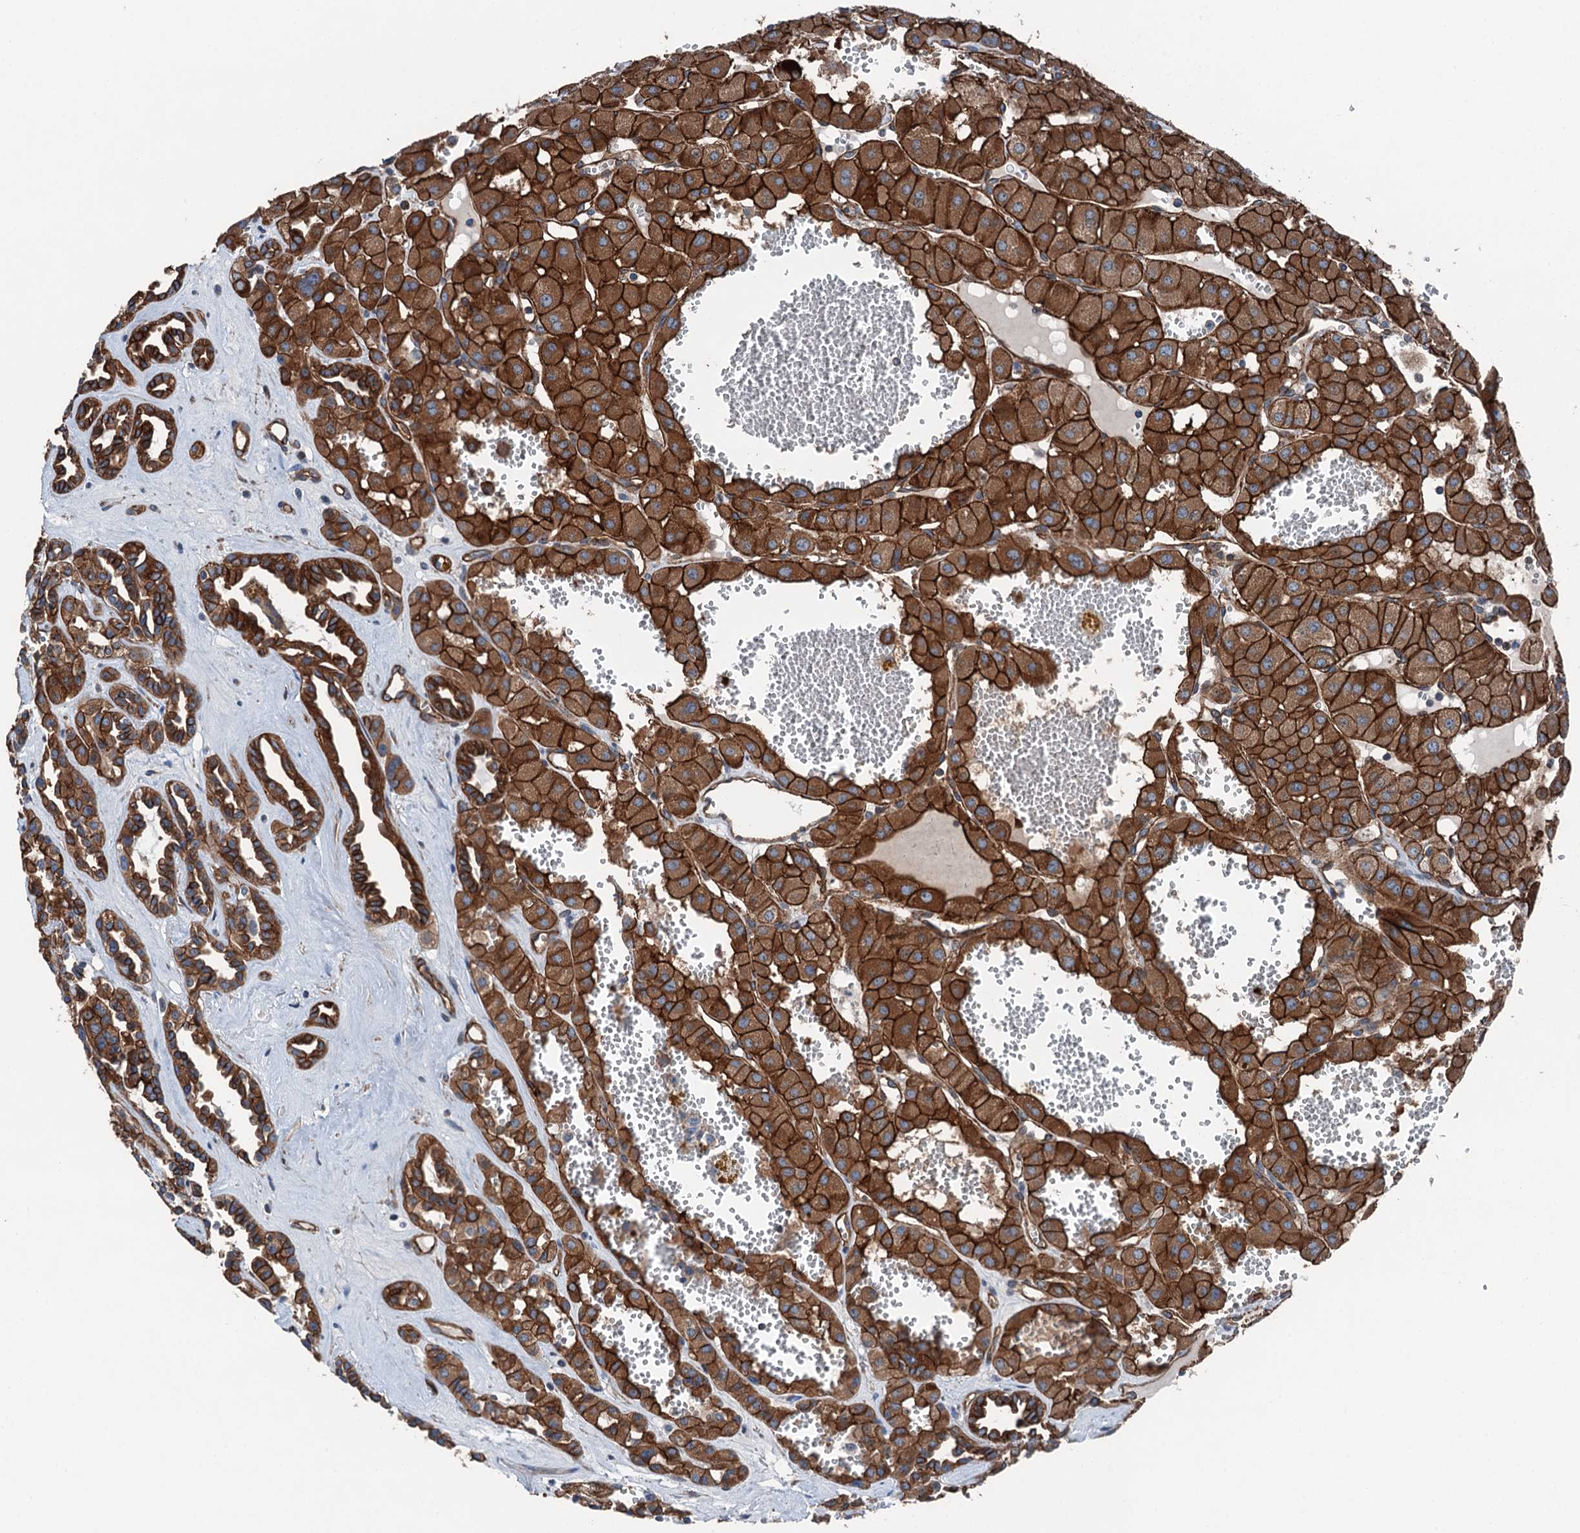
{"staining": {"intensity": "strong", "quantity": ">75%", "location": "cytoplasmic/membranous"}, "tissue": "renal cancer", "cell_type": "Tumor cells", "image_type": "cancer", "snomed": [{"axis": "morphology", "description": "Carcinoma, NOS"}, {"axis": "topography", "description": "Kidney"}], "caption": "A brown stain shows strong cytoplasmic/membranous positivity of a protein in renal carcinoma tumor cells. Immunohistochemistry stains the protein in brown and the nuclei are stained blue.", "gene": "NMRAL1", "patient": {"sex": "female", "age": 75}}